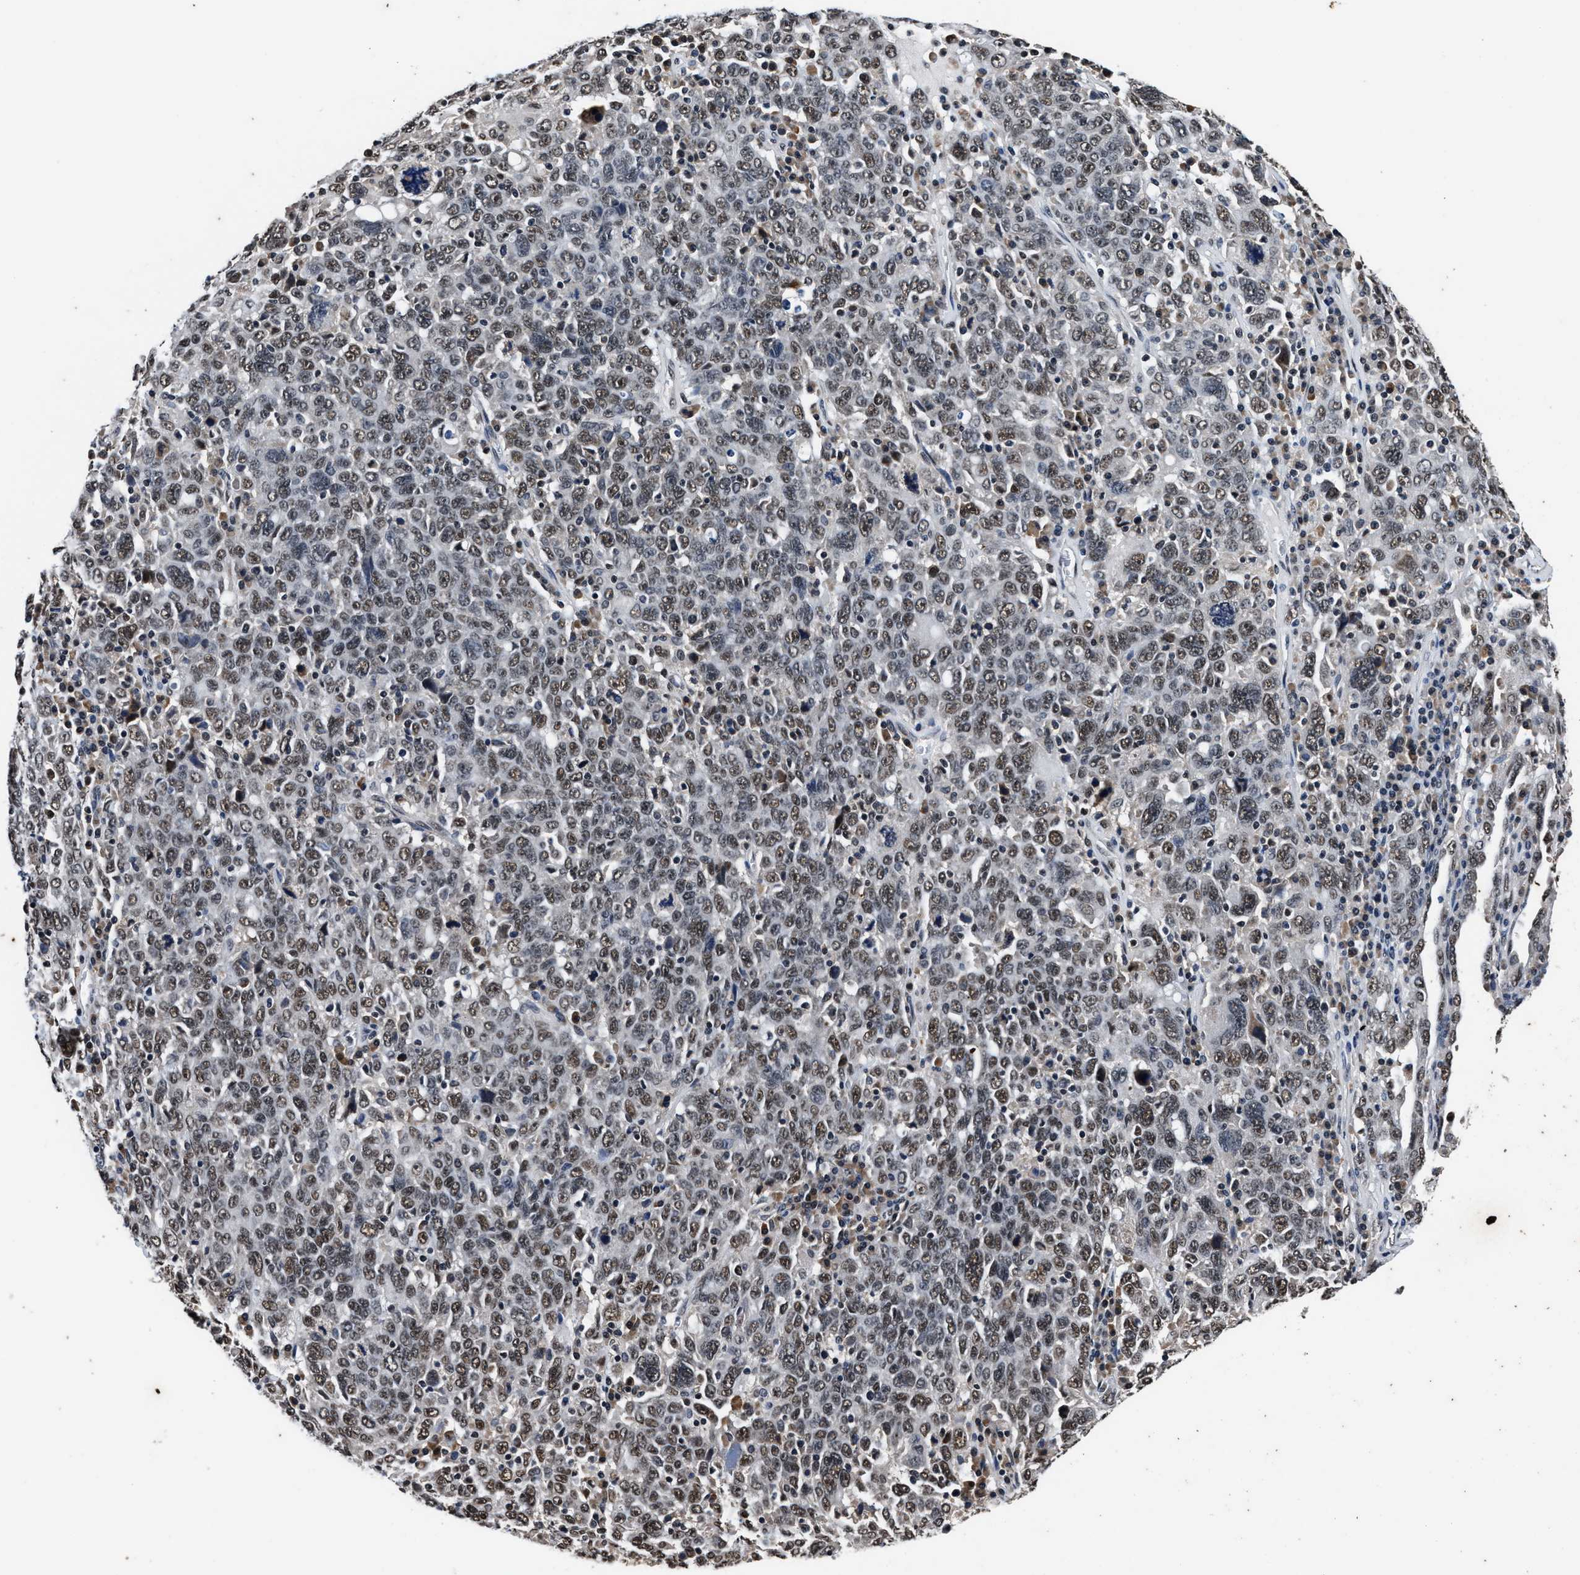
{"staining": {"intensity": "moderate", "quantity": ">75%", "location": "nuclear"}, "tissue": "ovarian cancer", "cell_type": "Tumor cells", "image_type": "cancer", "snomed": [{"axis": "morphology", "description": "Carcinoma, endometroid"}, {"axis": "topography", "description": "Ovary"}], "caption": "The image shows a brown stain indicating the presence of a protein in the nuclear of tumor cells in ovarian endometroid carcinoma.", "gene": "USP16", "patient": {"sex": "female", "age": 62}}